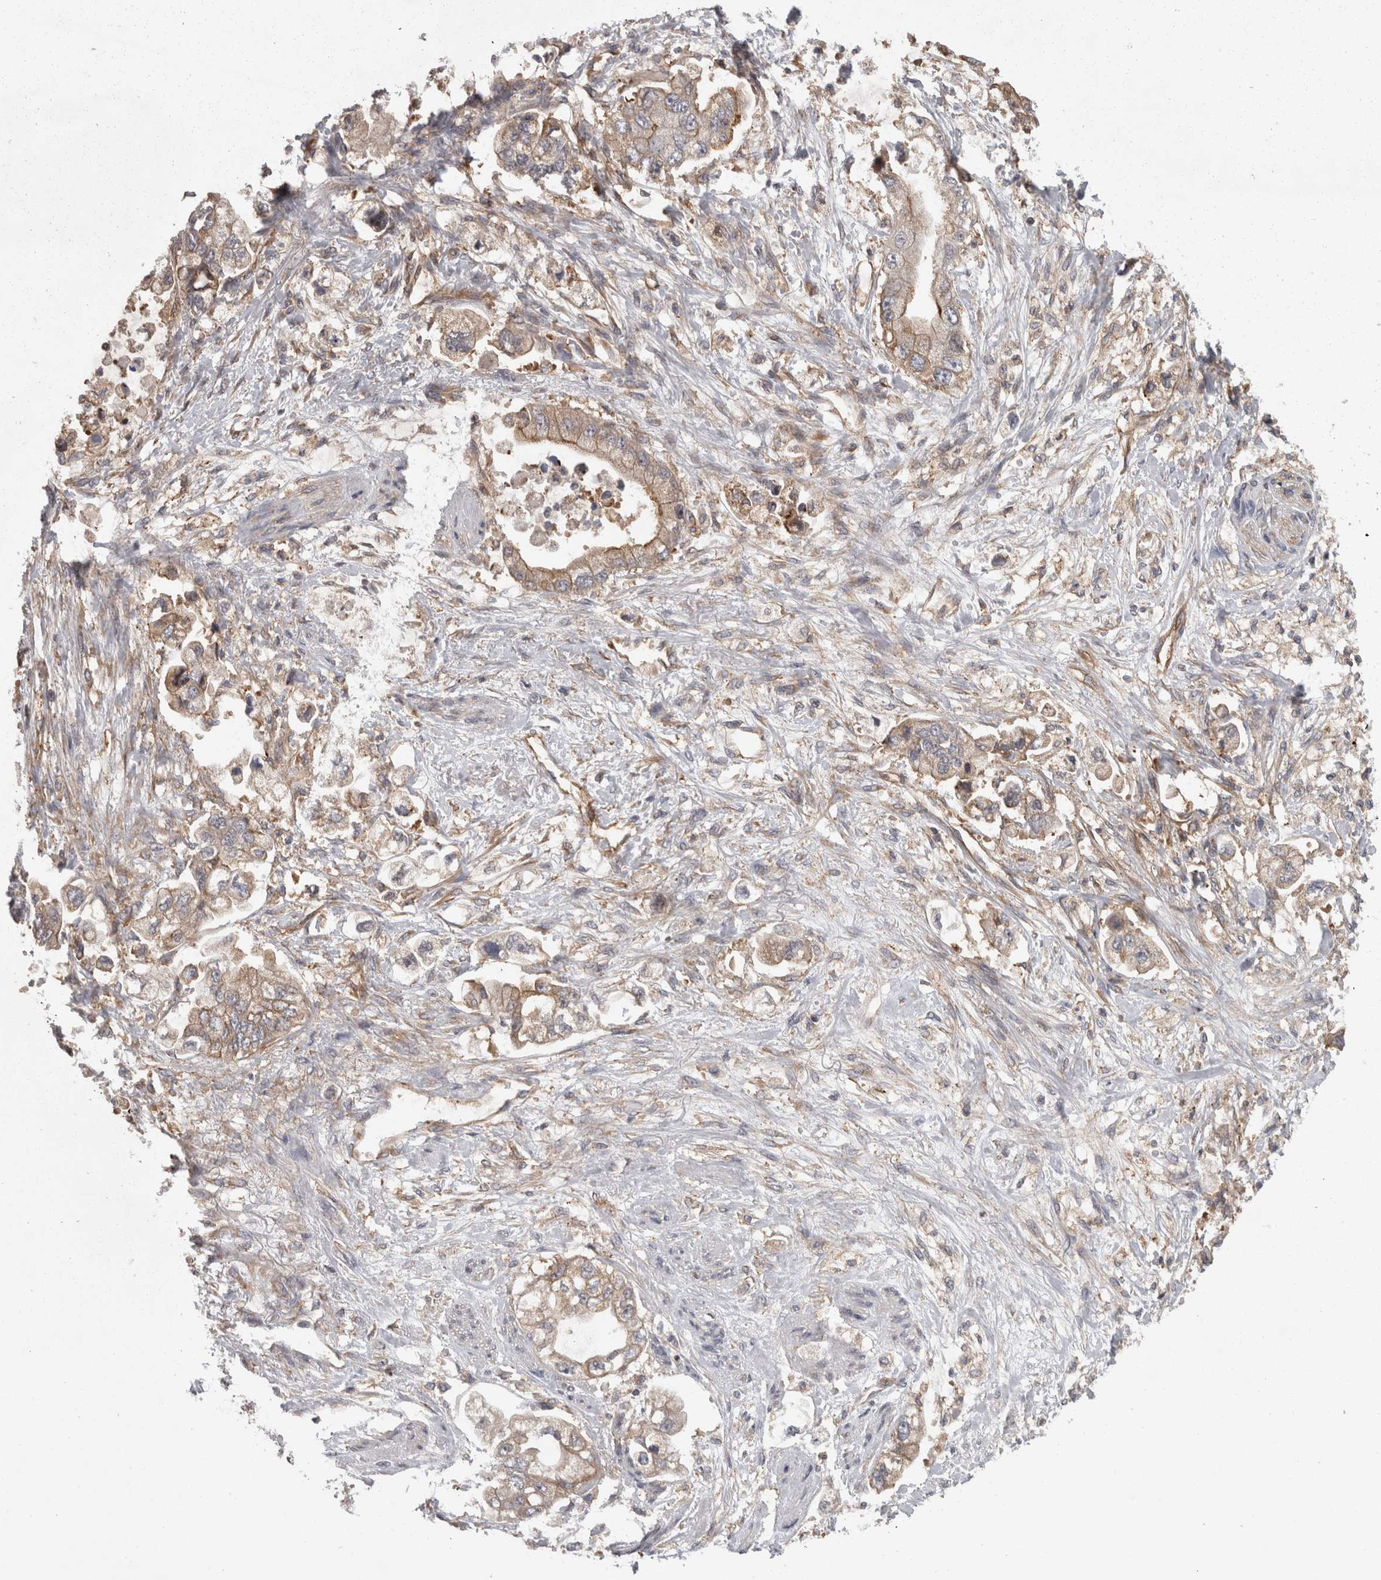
{"staining": {"intensity": "moderate", "quantity": ">75%", "location": "cytoplasmic/membranous"}, "tissue": "stomach cancer", "cell_type": "Tumor cells", "image_type": "cancer", "snomed": [{"axis": "morphology", "description": "Adenocarcinoma, NOS"}, {"axis": "topography", "description": "Stomach"}], "caption": "Moderate cytoplasmic/membranous protein expression is appreciated in about >75% of tumor cells in stomach adenocarcinoma. (Stains: DAB in brown, nuclei in blue, Microscopy: brightfield microscopy at high magnification).", "gene": "SMCR8", "patient": {"sex": "male", "age": 62}}